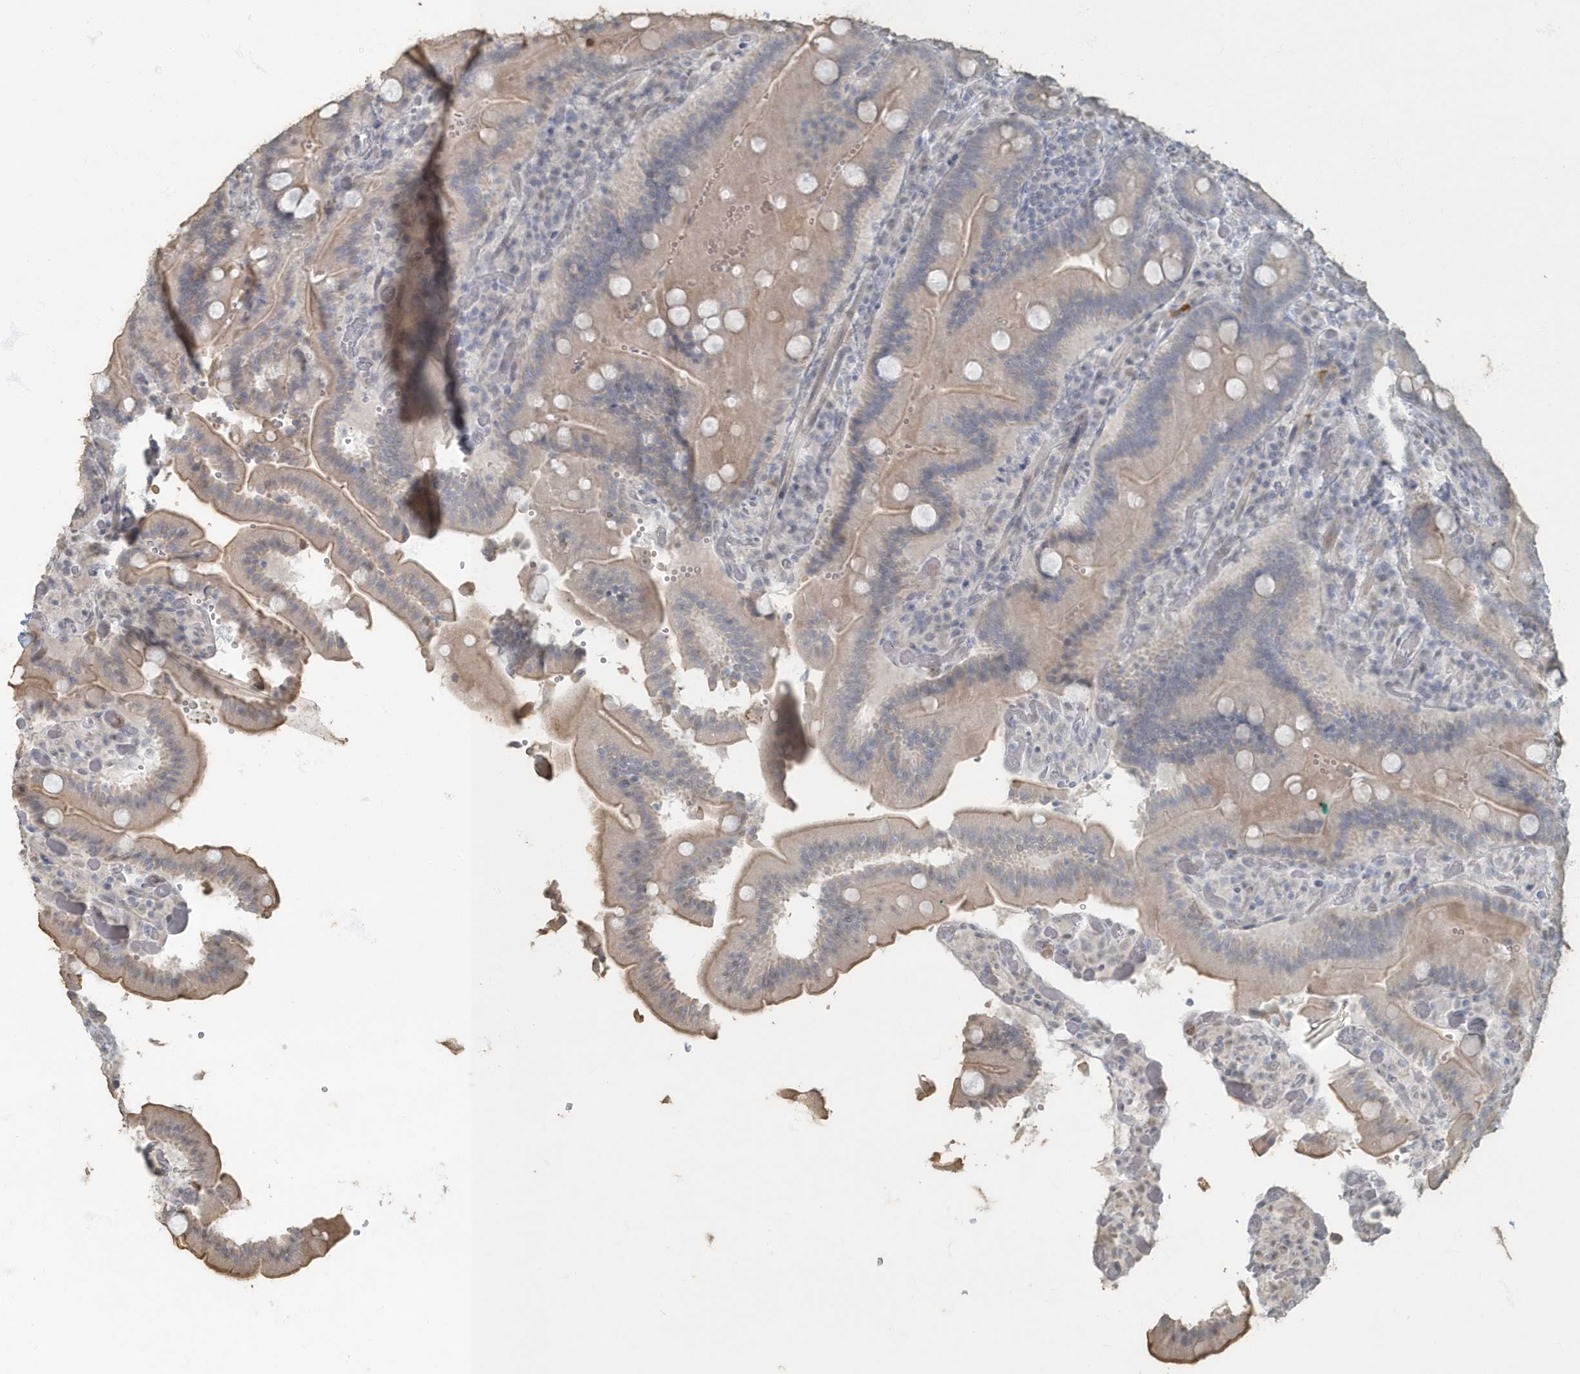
{"staining": {"intensity": "weak", "quantity": "25%-75%", "location": "cytoplasmic/membranous"}, "tissue": "duodenum", "cell_type": "Glandular cells", "image_type": "normal", "snomed": [{"axis": "morphology", "description": "Normal tissue, NOS"}, {"axis": "topography", "description": "Duodenum"}], "caption": "Weak cytoplasmic/membranous positivity is present in approximately 25%-75% of glandular cells in normal duodenum.", "gene": "MYOT", "patient": {"sex": "female", "age": 62}}